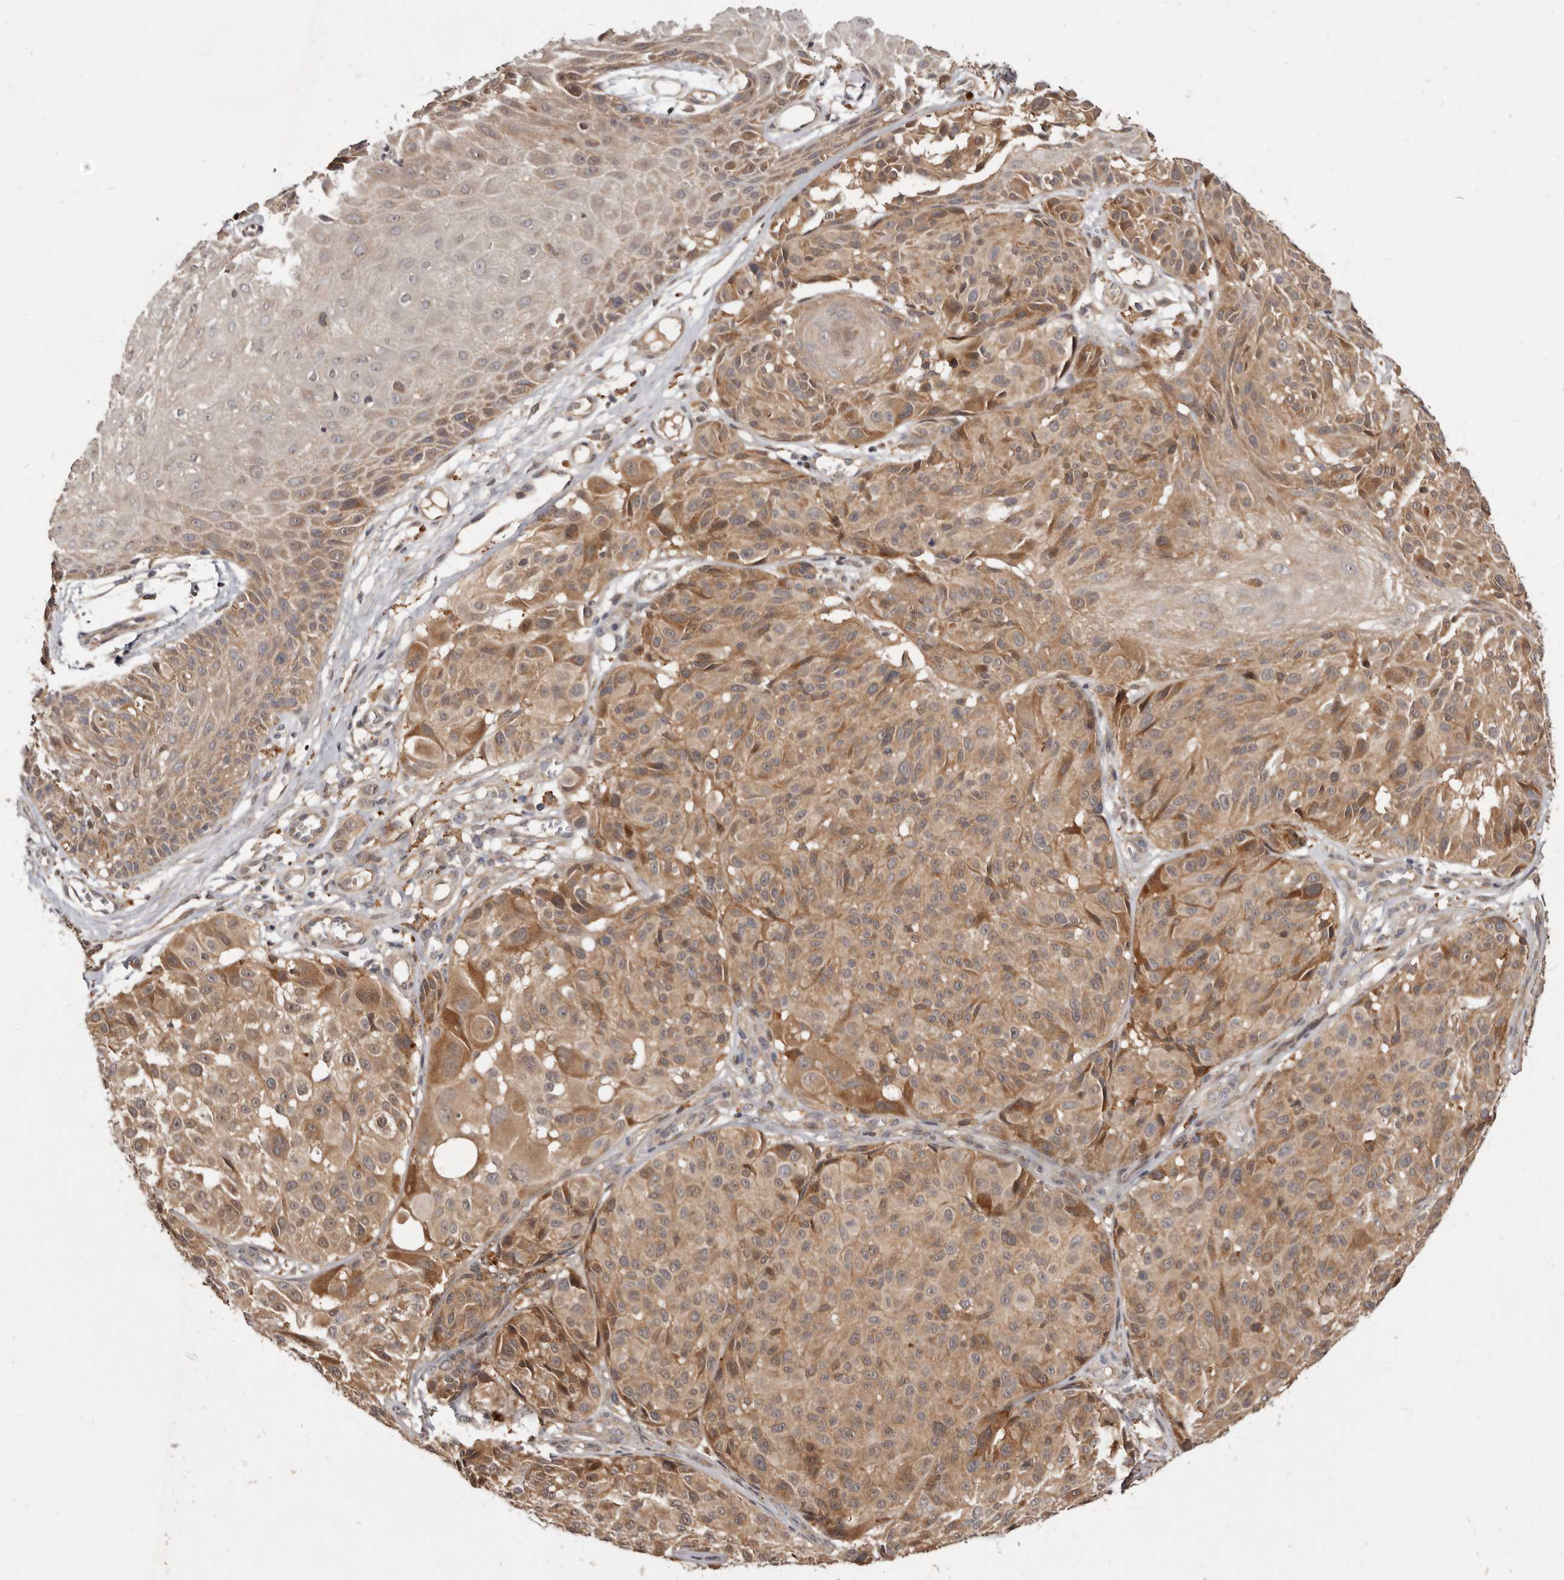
{"staining": {"intensity": "moderate", "quantity": ">75%", "location": "cytoplasmic/membranous"}, "tissue": "melanoma", "cell_type": "Tumor cells", "image_type": "cancer", "snomed": [{"axis": "morphology", "description": "Malignant melanoma, NOS"}, {"axis": "topography", "description": "Skin"}], "caption": "Melanoma stained with immunohistochemistry (IHC) shows moderate cytoplasmic/membranous staining in about >75% of tumor cells.", "gene": "INAVA", "patient": {"sex": "male", "age": 83}}